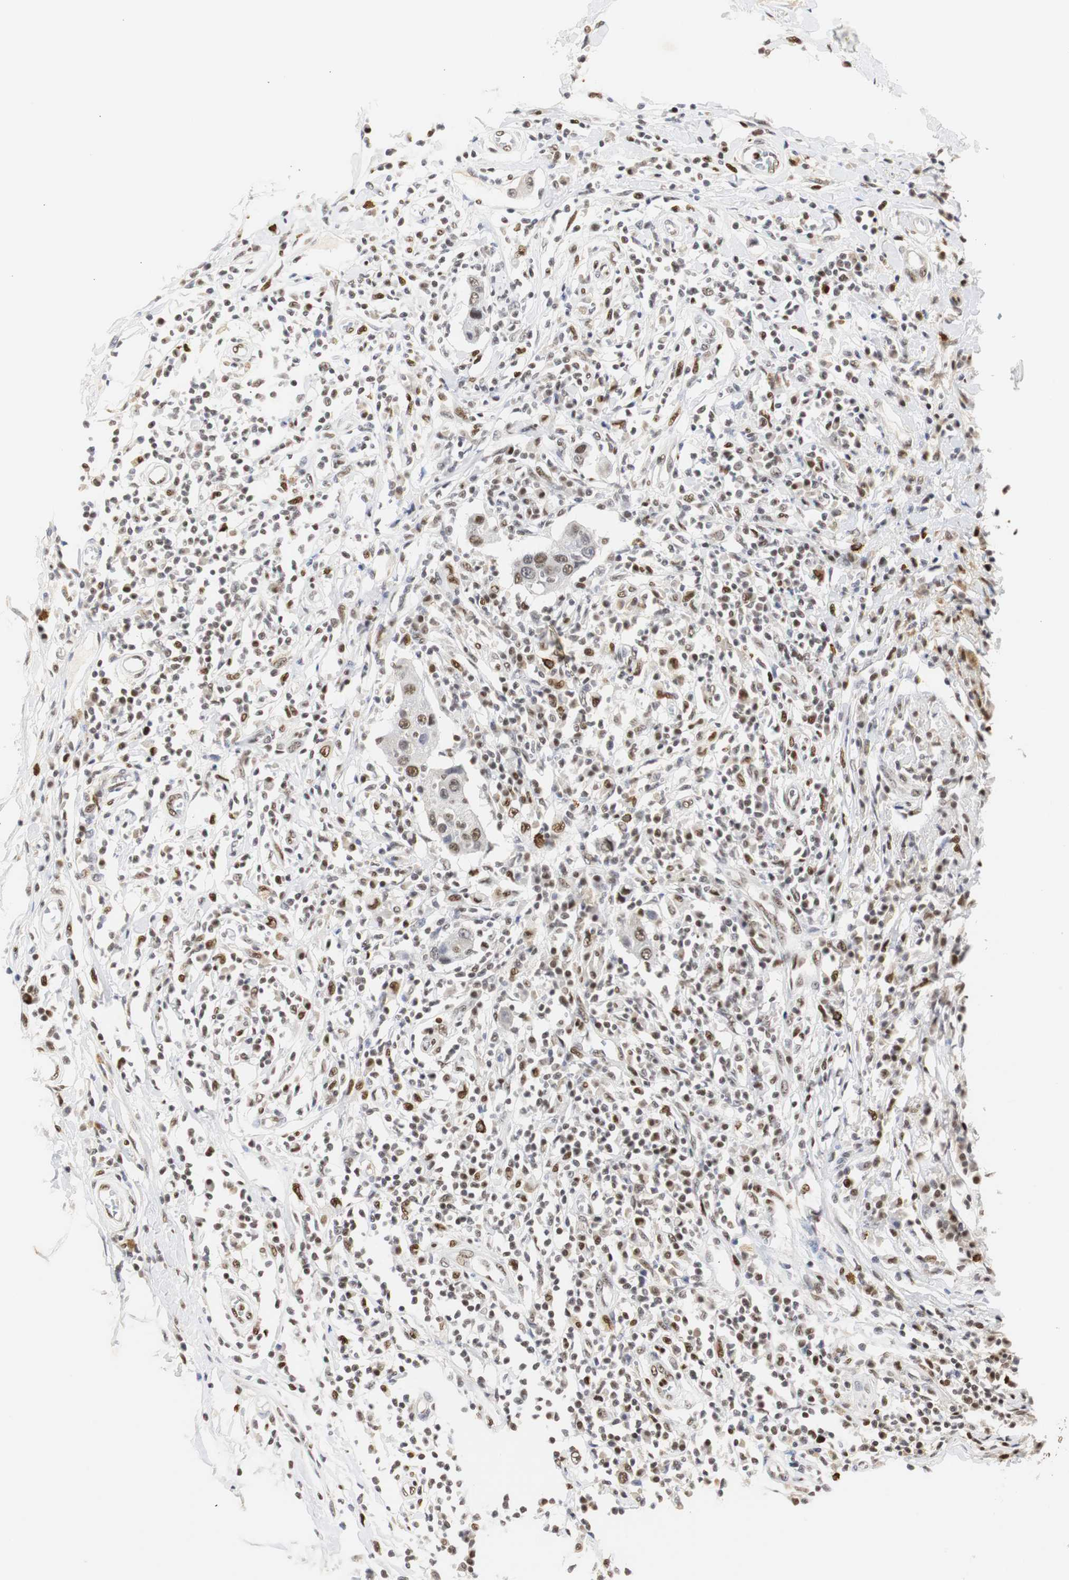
{"staining": {"intensity": "moderate", "quantity": "25%-75%", "location": "nuclear"}, "tissue": "breast cancer", "cell_type": "Tumor cells", "image_type": "cancer", "snomed": [{"axis": "morphology", "description": "Duct carcinoma"}, {"axis": "topography", "description": "Breast"}], "caption": "Infiltrating ductal carcinoma (breast) stained with DAB (3,3'-diaminobenzidine) immunohistochemistry (IHC) reveals medium levels of moderate nuclear expression in about 25%-75% of tumor cells.", "gene": "ZFC3H1", "patient": {"sex": "female", "age": 27}}